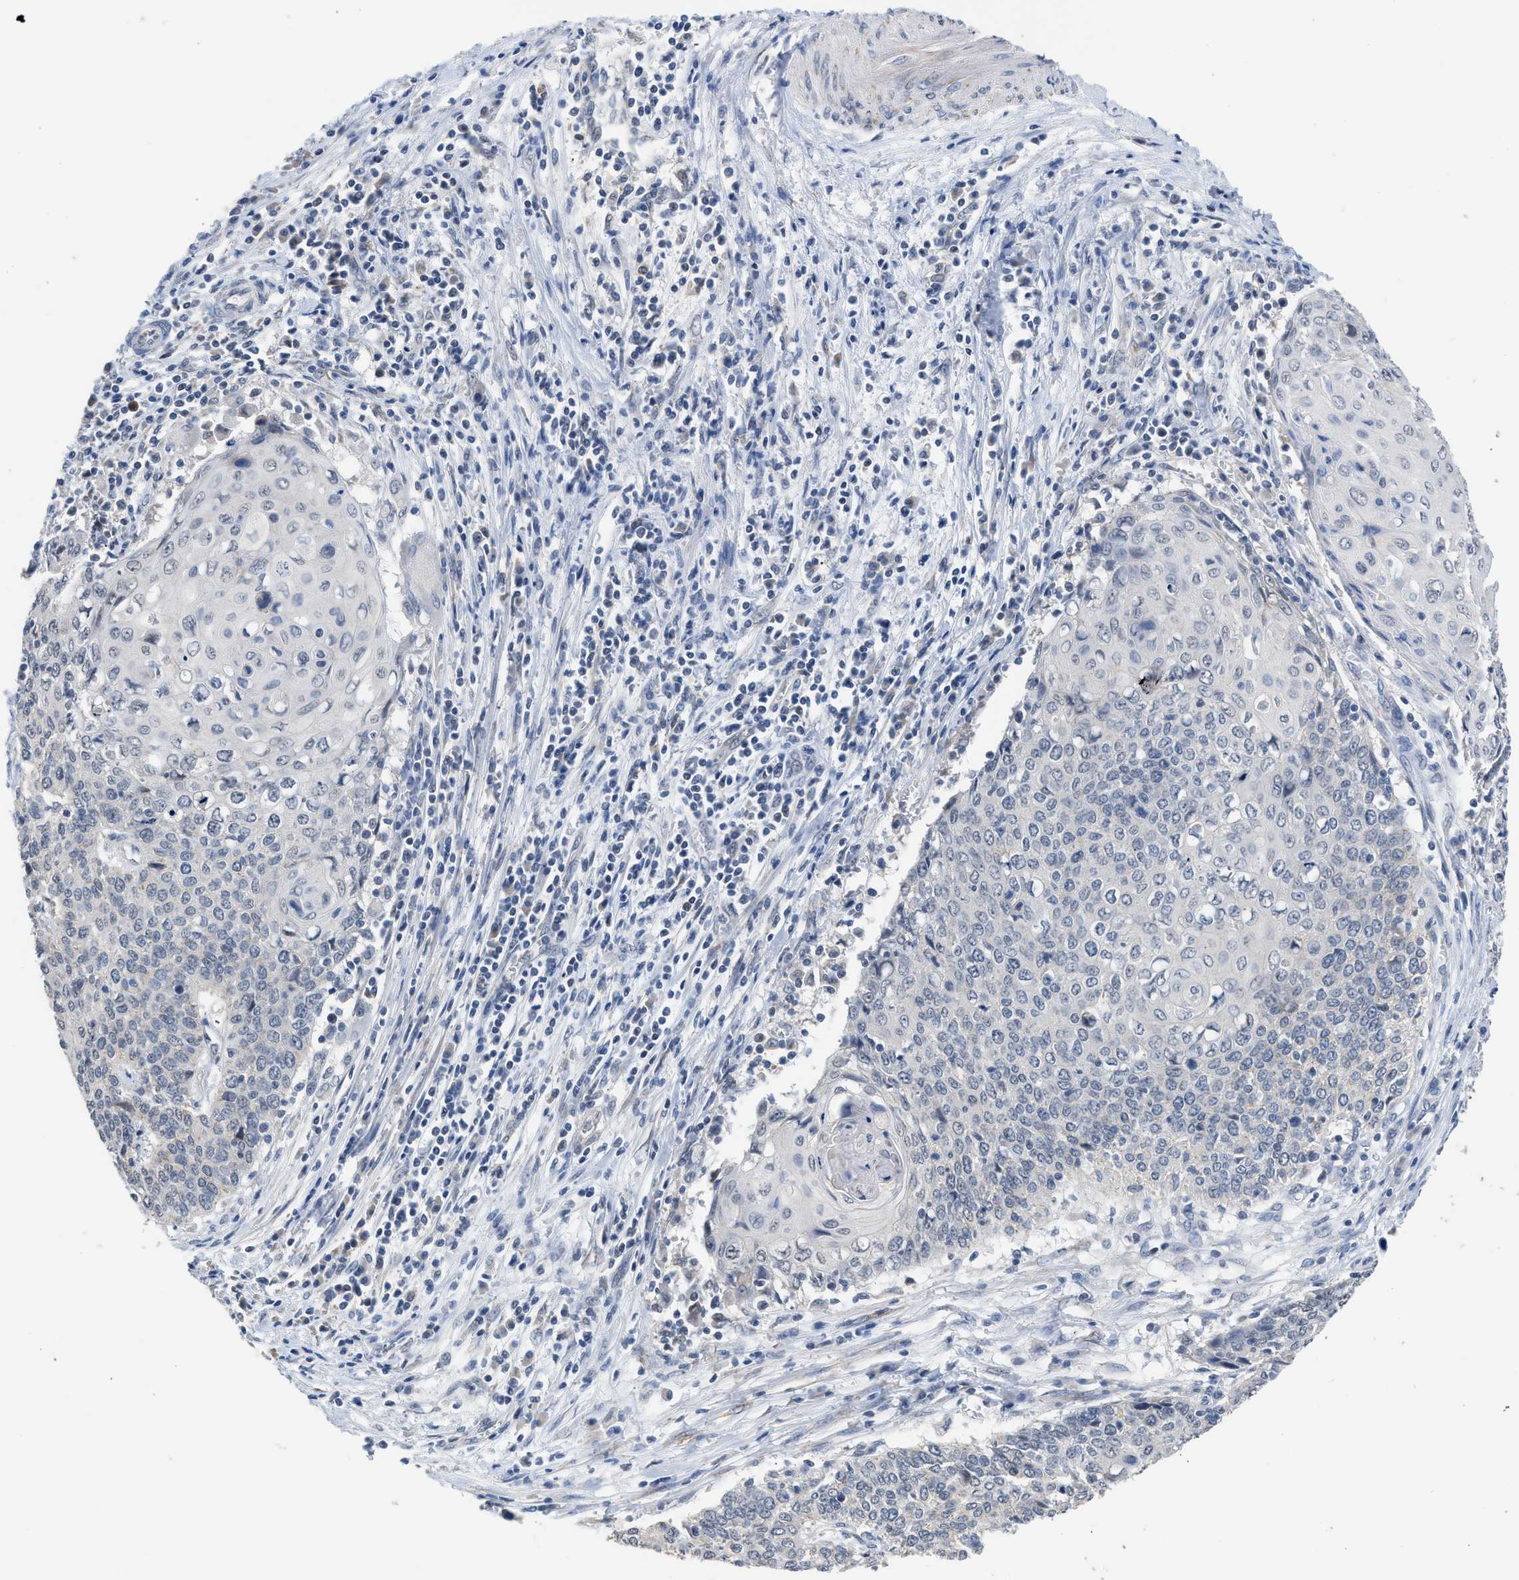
{"staining": {"intensity": "negative", "quantity": "none", "location": "none"}, "tissue": "cervical cancer", "cell_type": "Tumor cells", "image_type": "cancer", "snomed": [{"axis": "morphology", "description": "Squamous cell carcinoma, NOS"}, {"axis": "topography", "description": "Cervix"}], "caption": "Tumor cells show no significant protein positivity in cervical squamous cell carcinoma. (Brightfield microscopy of DAB (3,3'-diaminobenzidine) IHC at high magnification).", "gene": "CSF3R", "patient": {"sex": "female", "age": 39}}